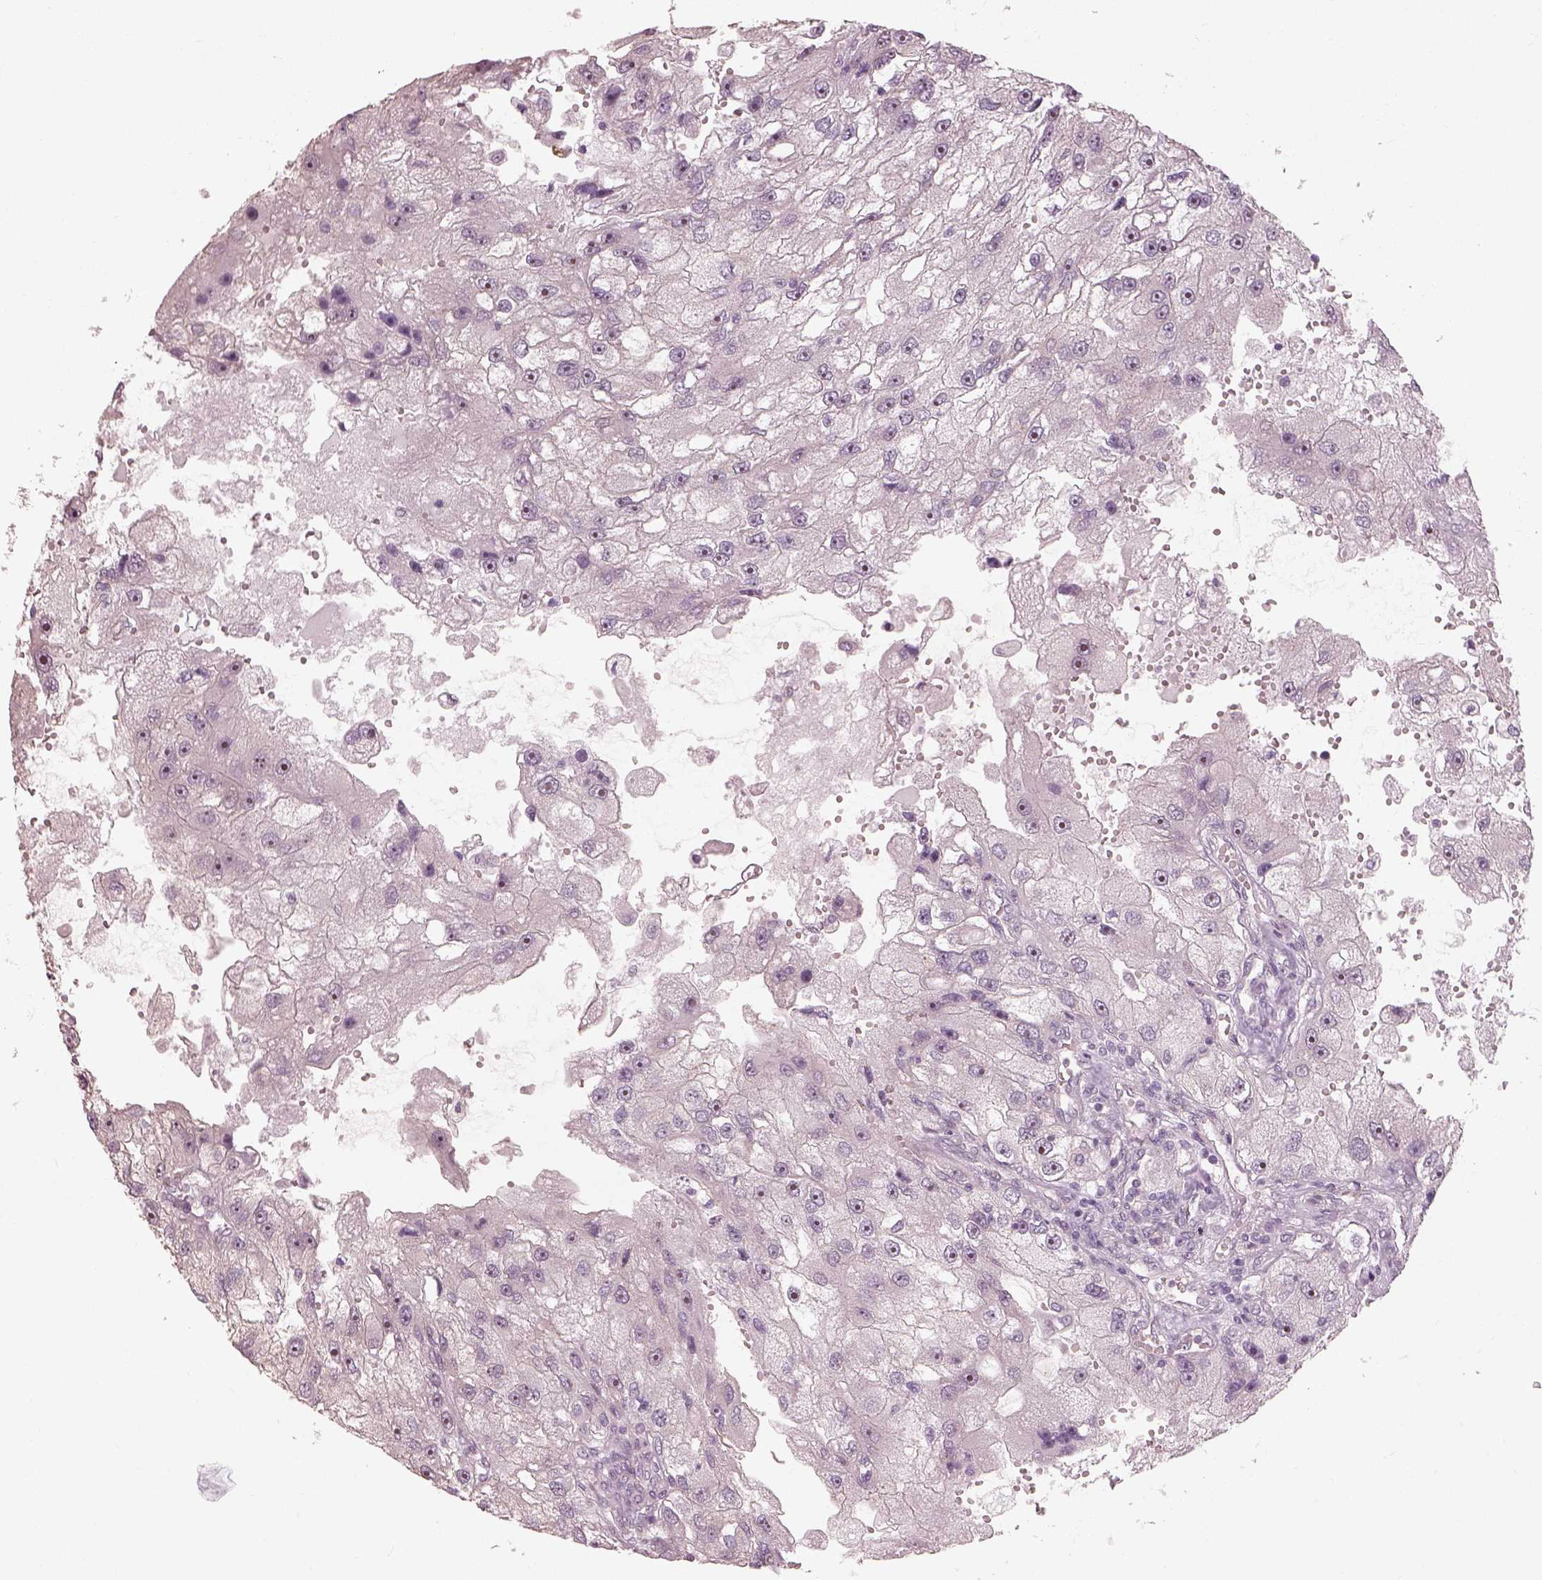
{"staining": {"intensity": "negative", "quantity": "none", "location": "none"}, "tissue": "renal cancer", "cell_type": "Tumor cells", "image_type": "cancer", "snomed": [{"axis": "morphology", "description": "Adenocarcinoma, NOS"}, {"axis": "topography", "description": "Kidney"}], "caption": "An IHC micrograph of adenocarcinoma (renal) is shown. There is no staining in tumor cells of adenocarcinoma (renal). (DAB (3,3'-diaminobenzidine) immunohistochemistry visualized using brightfield microscopy, high magnification).", "gene": "CDS1", "patient": {"sex": "male", "age": 63}}